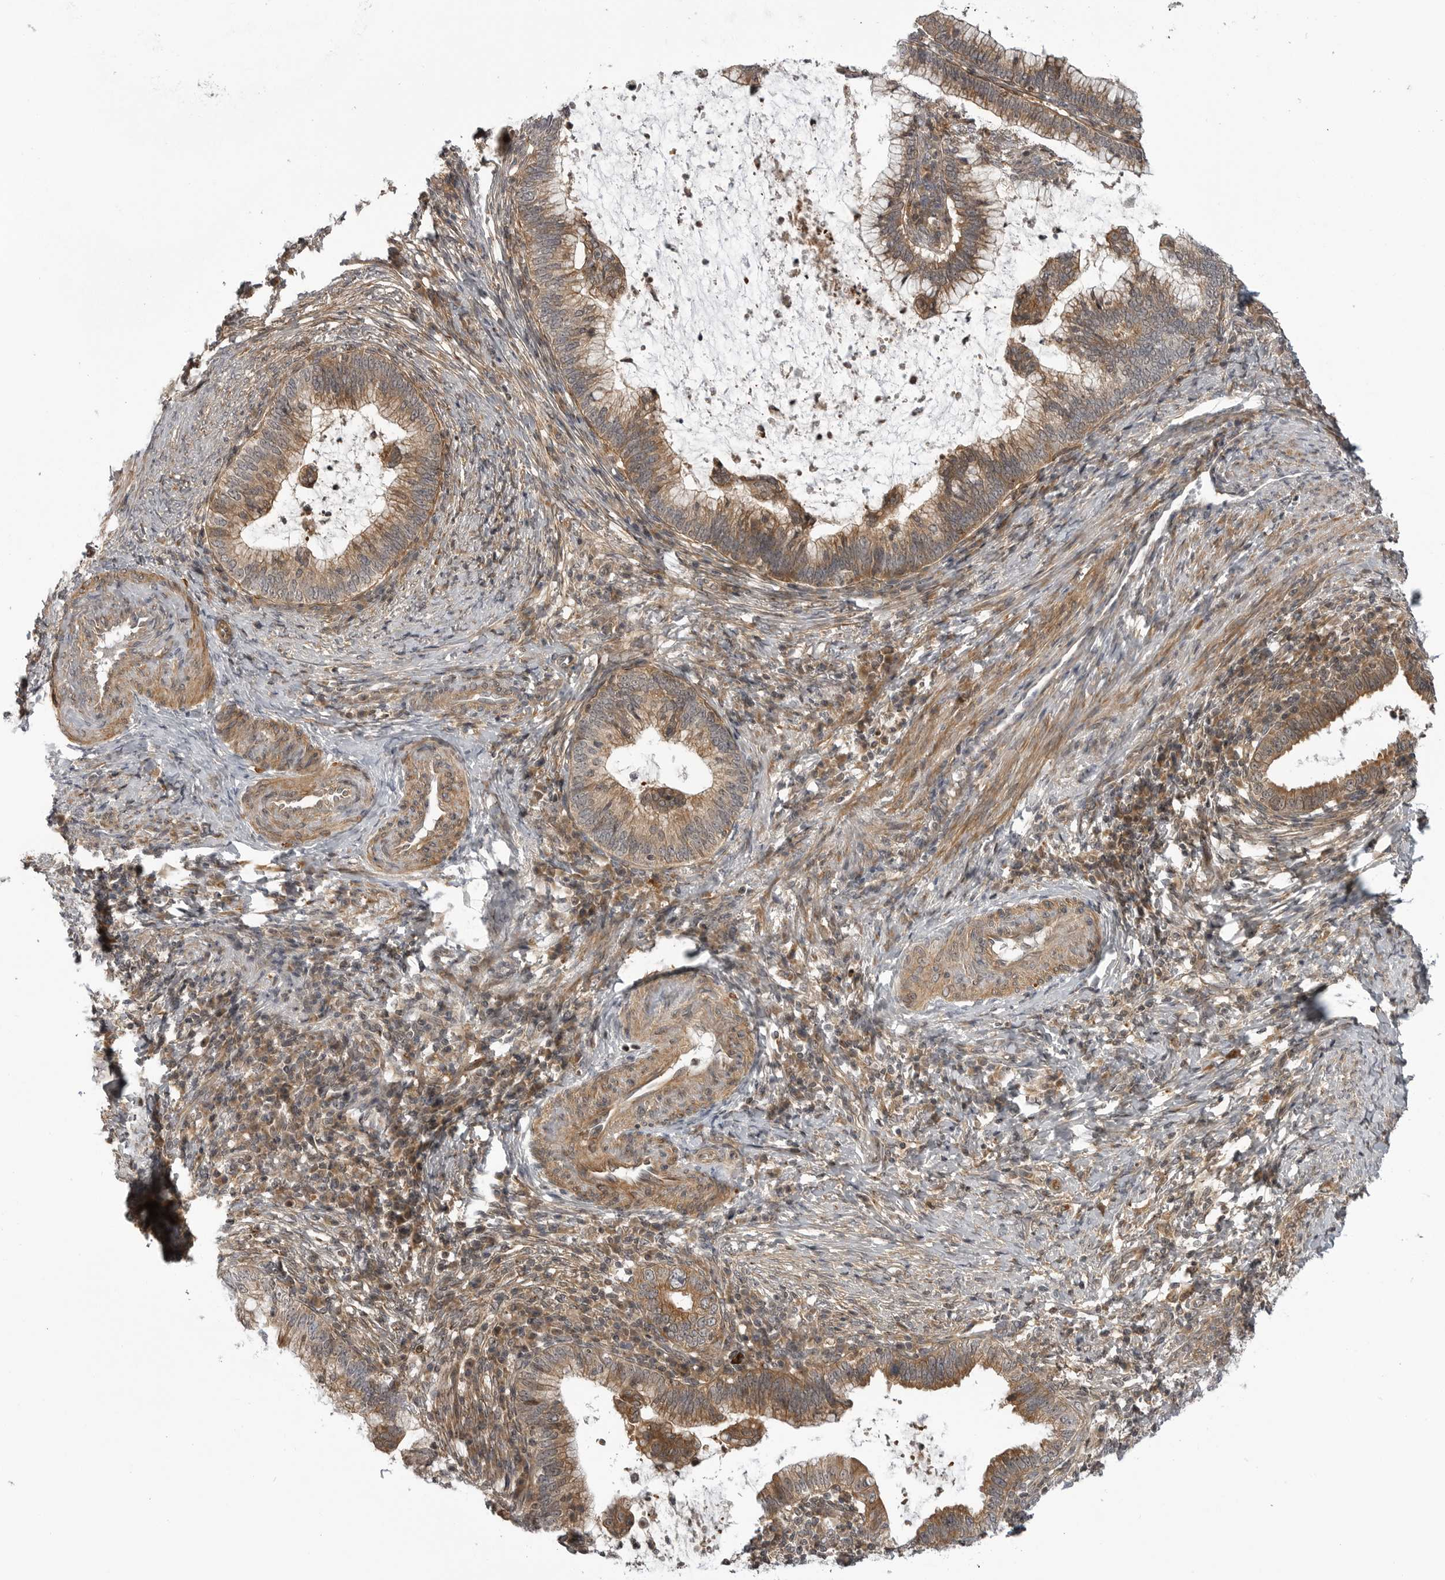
{"staining": {"intensity": "moderate", "quantity": ">75%", "location": "cytoplasmic/membranous"}, "tissue": "cervical cancer", "cell_type": "Tumor cells", "image_type": "cancer", "snomed": [{"axis": "morphology", "description": "Adenocarcinoma, NOS"}, {"axis": "topography", "description": "Cervix"}], "caption": "A high-resolution micrograph shows immunohistochemistry (IHC) staining of adenocarcinoma (cervical), which displays moderate cytoplasmic/membranous expression in about >75% of tumor cells. The protein is stained brown, and the nuclei are stained in blue (DAB (3,3'-diaminobenzidine) IHC with brightfield microscopy, high magnification).", "gene": "LRRC45", "patient": {"sex": "female", "age": 36}}